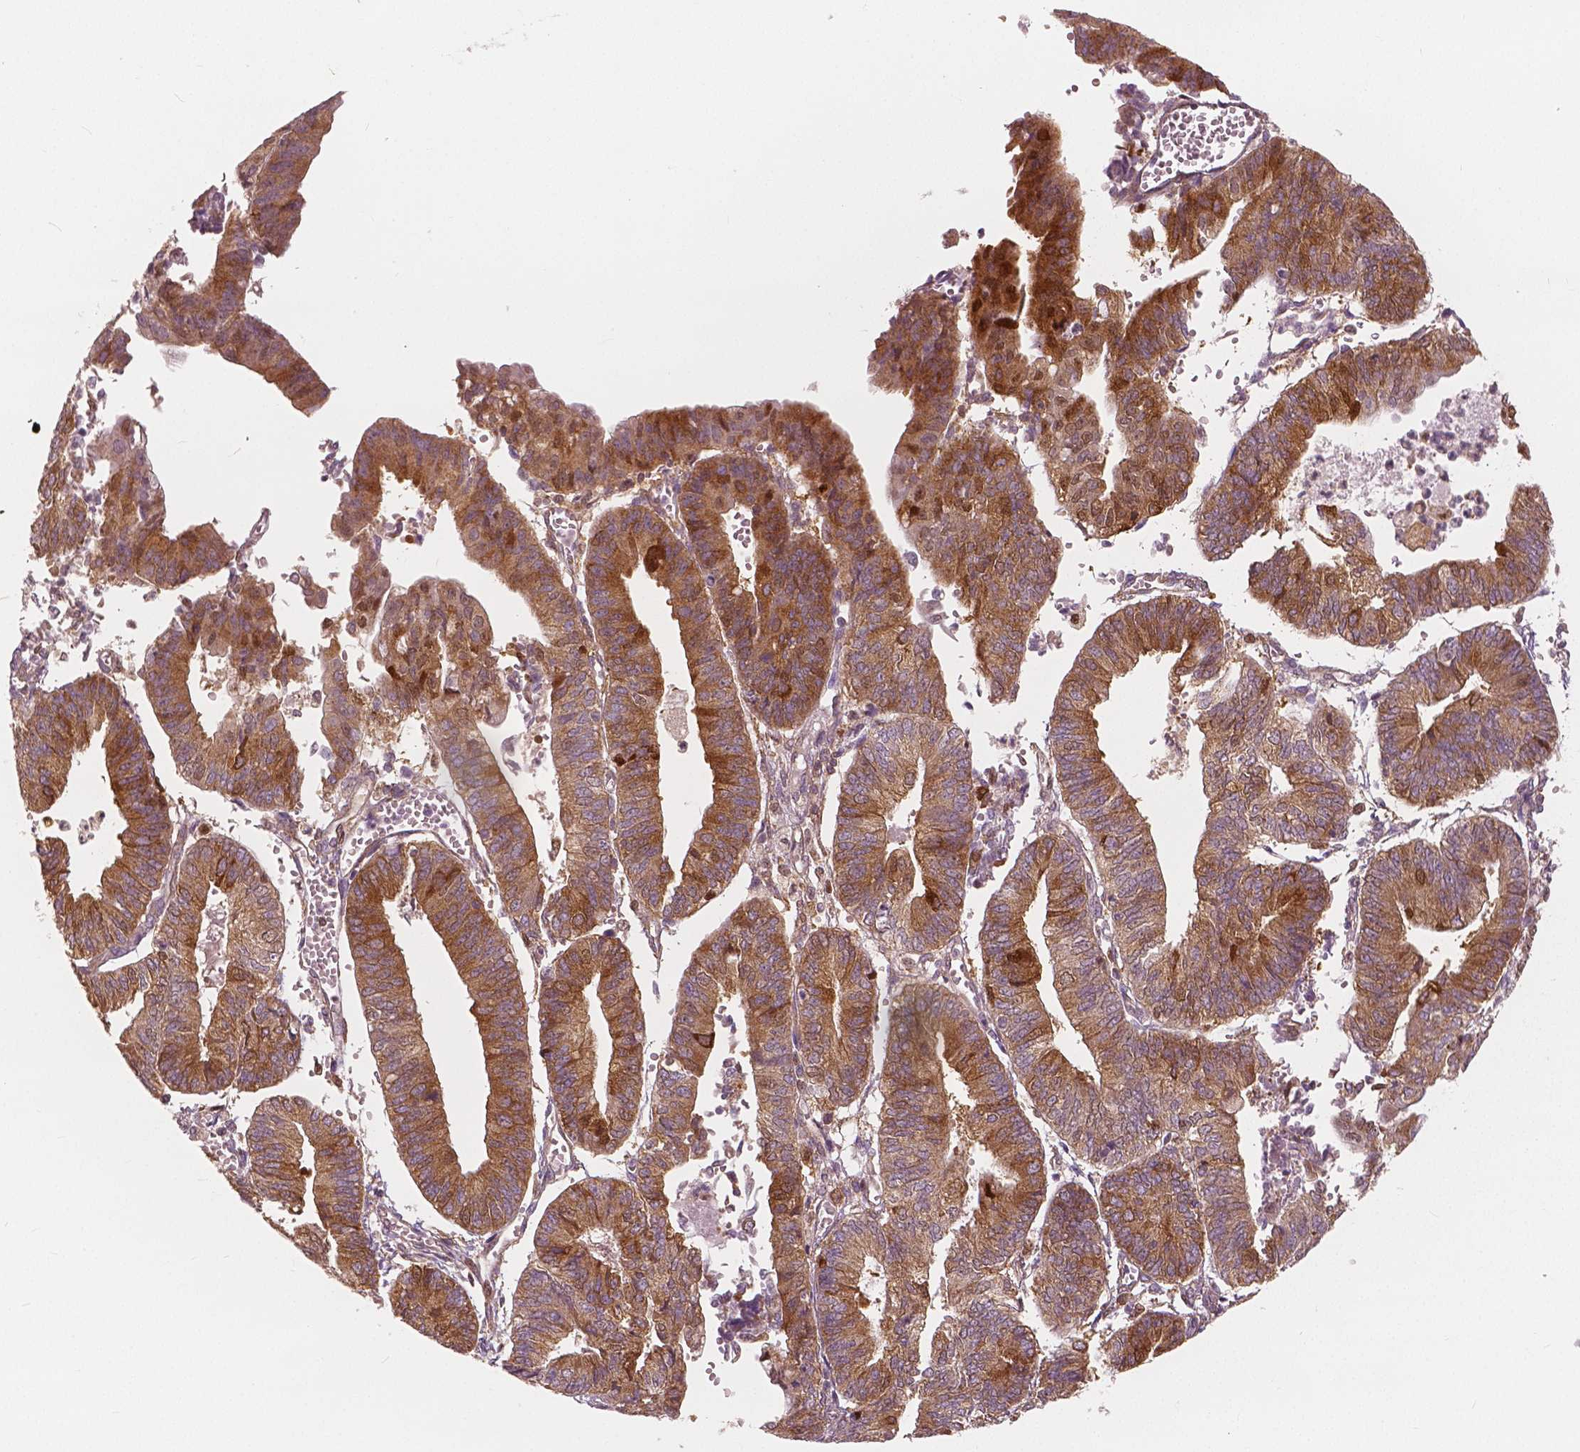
{"staining": {"intensity": "moderate", "quantity": ">75%", "location": "cytoplasmic/membranous,nuclear"}, "tissue": "endometrial cancer", "cell_type": "Tumor cells", "image_type": "cancer", "snomed": [{"axis": "morphology", "description": "Adenocarcinoma, NOS"}, {"axis": "topography", "description": "Endometrium"}], "caption": "Human endometrial cancer stained with a brown dye exhibits moderate cytoplasmic/membranous and nuclear positive expression in about >75% of tumor cells.", "gene": "SQSTM1", "patient": {"sex": "female", "age": 65}}